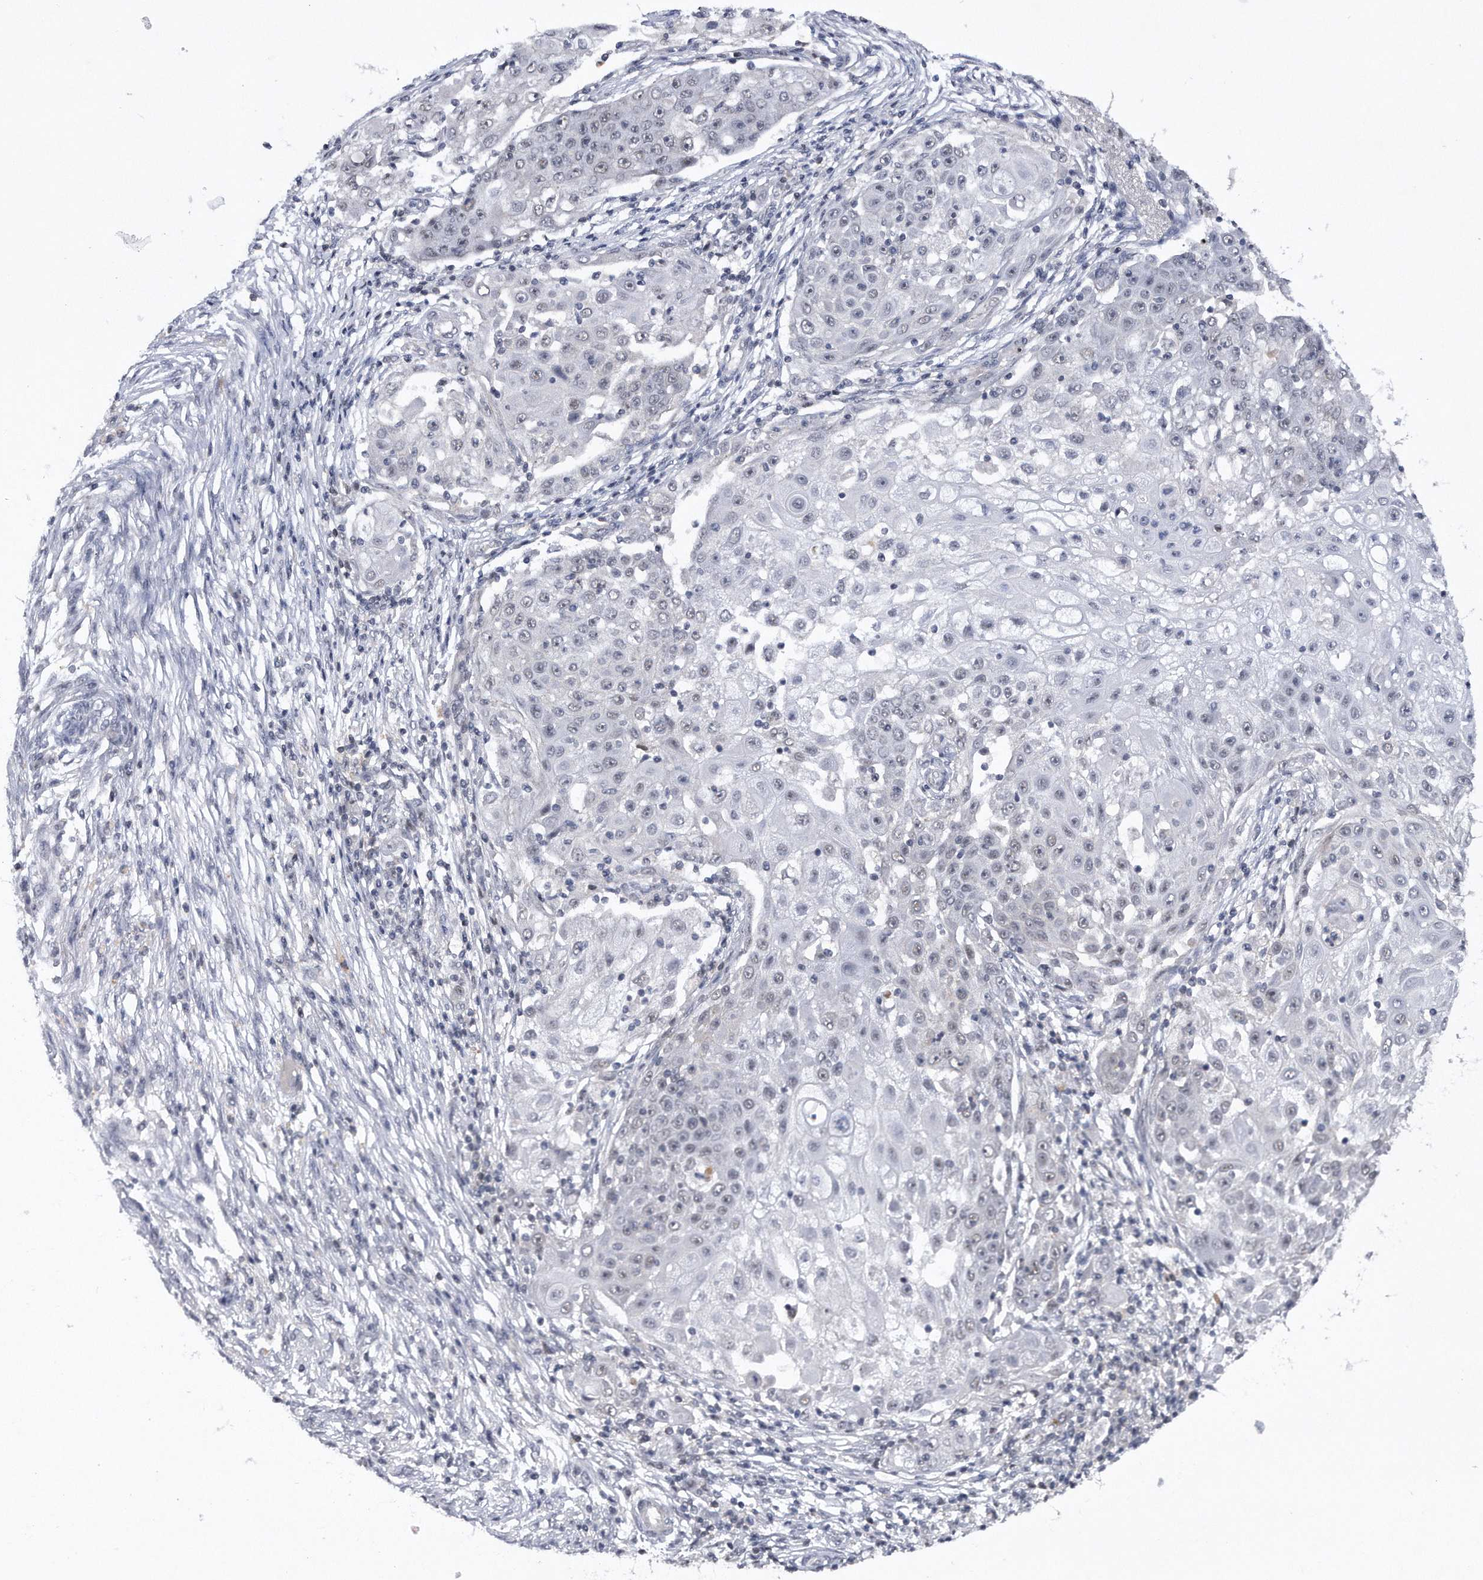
{"staining": {"intensity": "negative", "quantity": "none", "location": "none"}, "tissue": "ovarian cancer", "cell_type": "Tumor cells", "image_type": "cancer", "snomed": [{"axis": "morphology", "description": "Carcinoma, endometroid"}, {"axis": "topography", "description": "Ovary"}], "caption": "Immunohistochemistry photomicrograph of neoplastic tissue: ovarian cancer (endometroid carcinoma) stained with DAB displays no significant protein staining in tumor cells.", "gene": "VIRMA", "patient": {"sex": "female", "age": 42}}